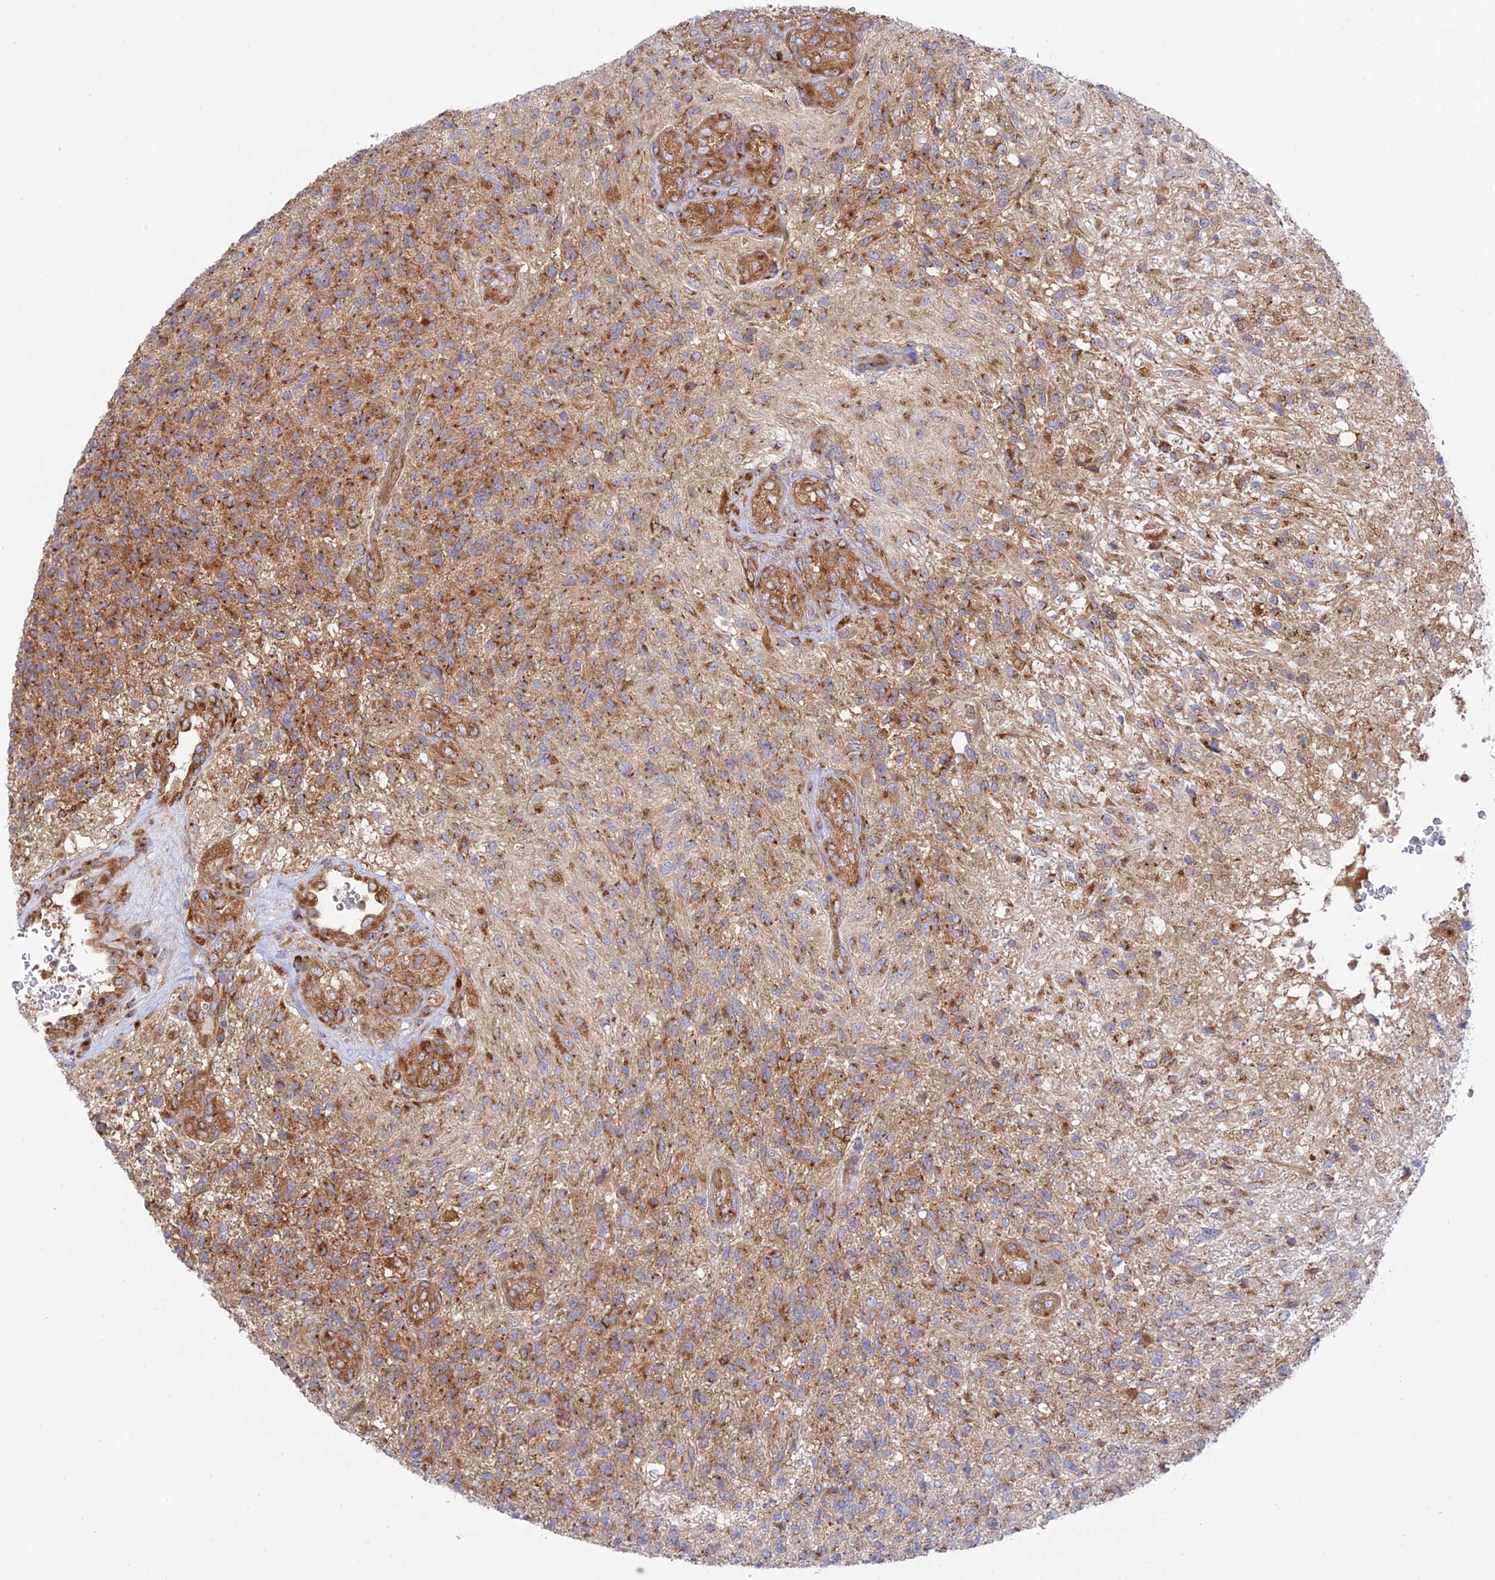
{"staining": {"intensity": "moderate", "quantity": ">75%", "location": "cytoplasmic/membranous"}, "tissue": "glioma", "cell_type": "Tumor cells", "image_type": "cancer", "snomed": [{"axis": "morphology", "description": "Glioma, malignant, High grade"}, {"axis": "topography", "description": "Brain"}], "caption": "This histopathology image demonstrates immunohistochemistry staining of human glioma, with medium moderate cytoplasmic/membranous expression in about >75% of tumor cells.", "gene": "GOLGA3", "patient": {"sex": "male", "age": 56}}